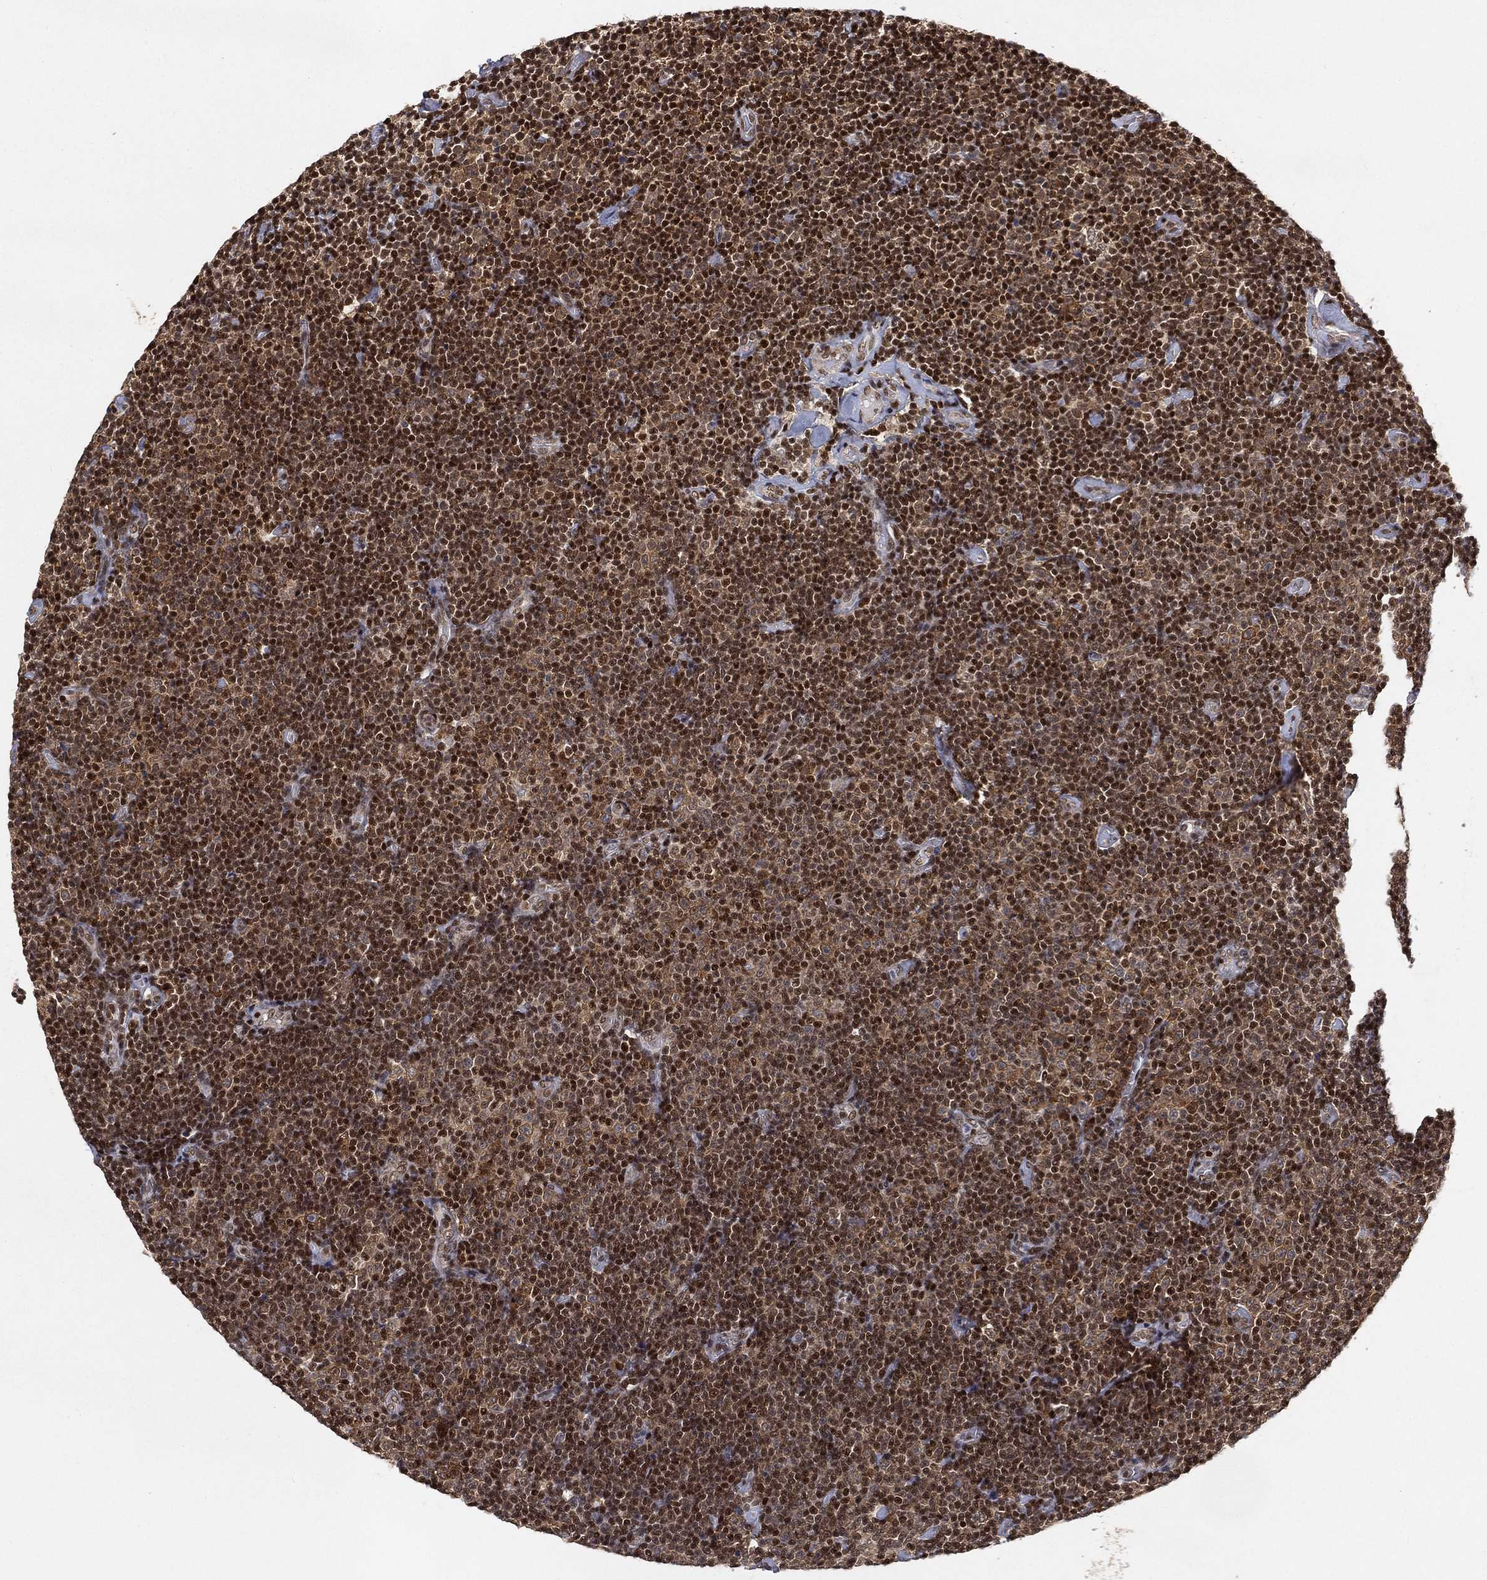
{"staining": {"intensity": "strong", "quantity": "25%-75%", "location": "nuclear"}, "tissue": "lymphoma", "cell_type": "Tumor cells", "image_type": "cancer", "snomed": [{"axis": "morphology", "description": "Malignant lymphoma, non-Hodgkin's type, Low grade"}, {"axis": "topography", "description": "Lymph node"}], "caption": "Lymphoma stained with a protein marker demonstrates strong staining in tumor cells.", "gene": "CRTC3", "patient": {"sex": "male", "age": 81}}